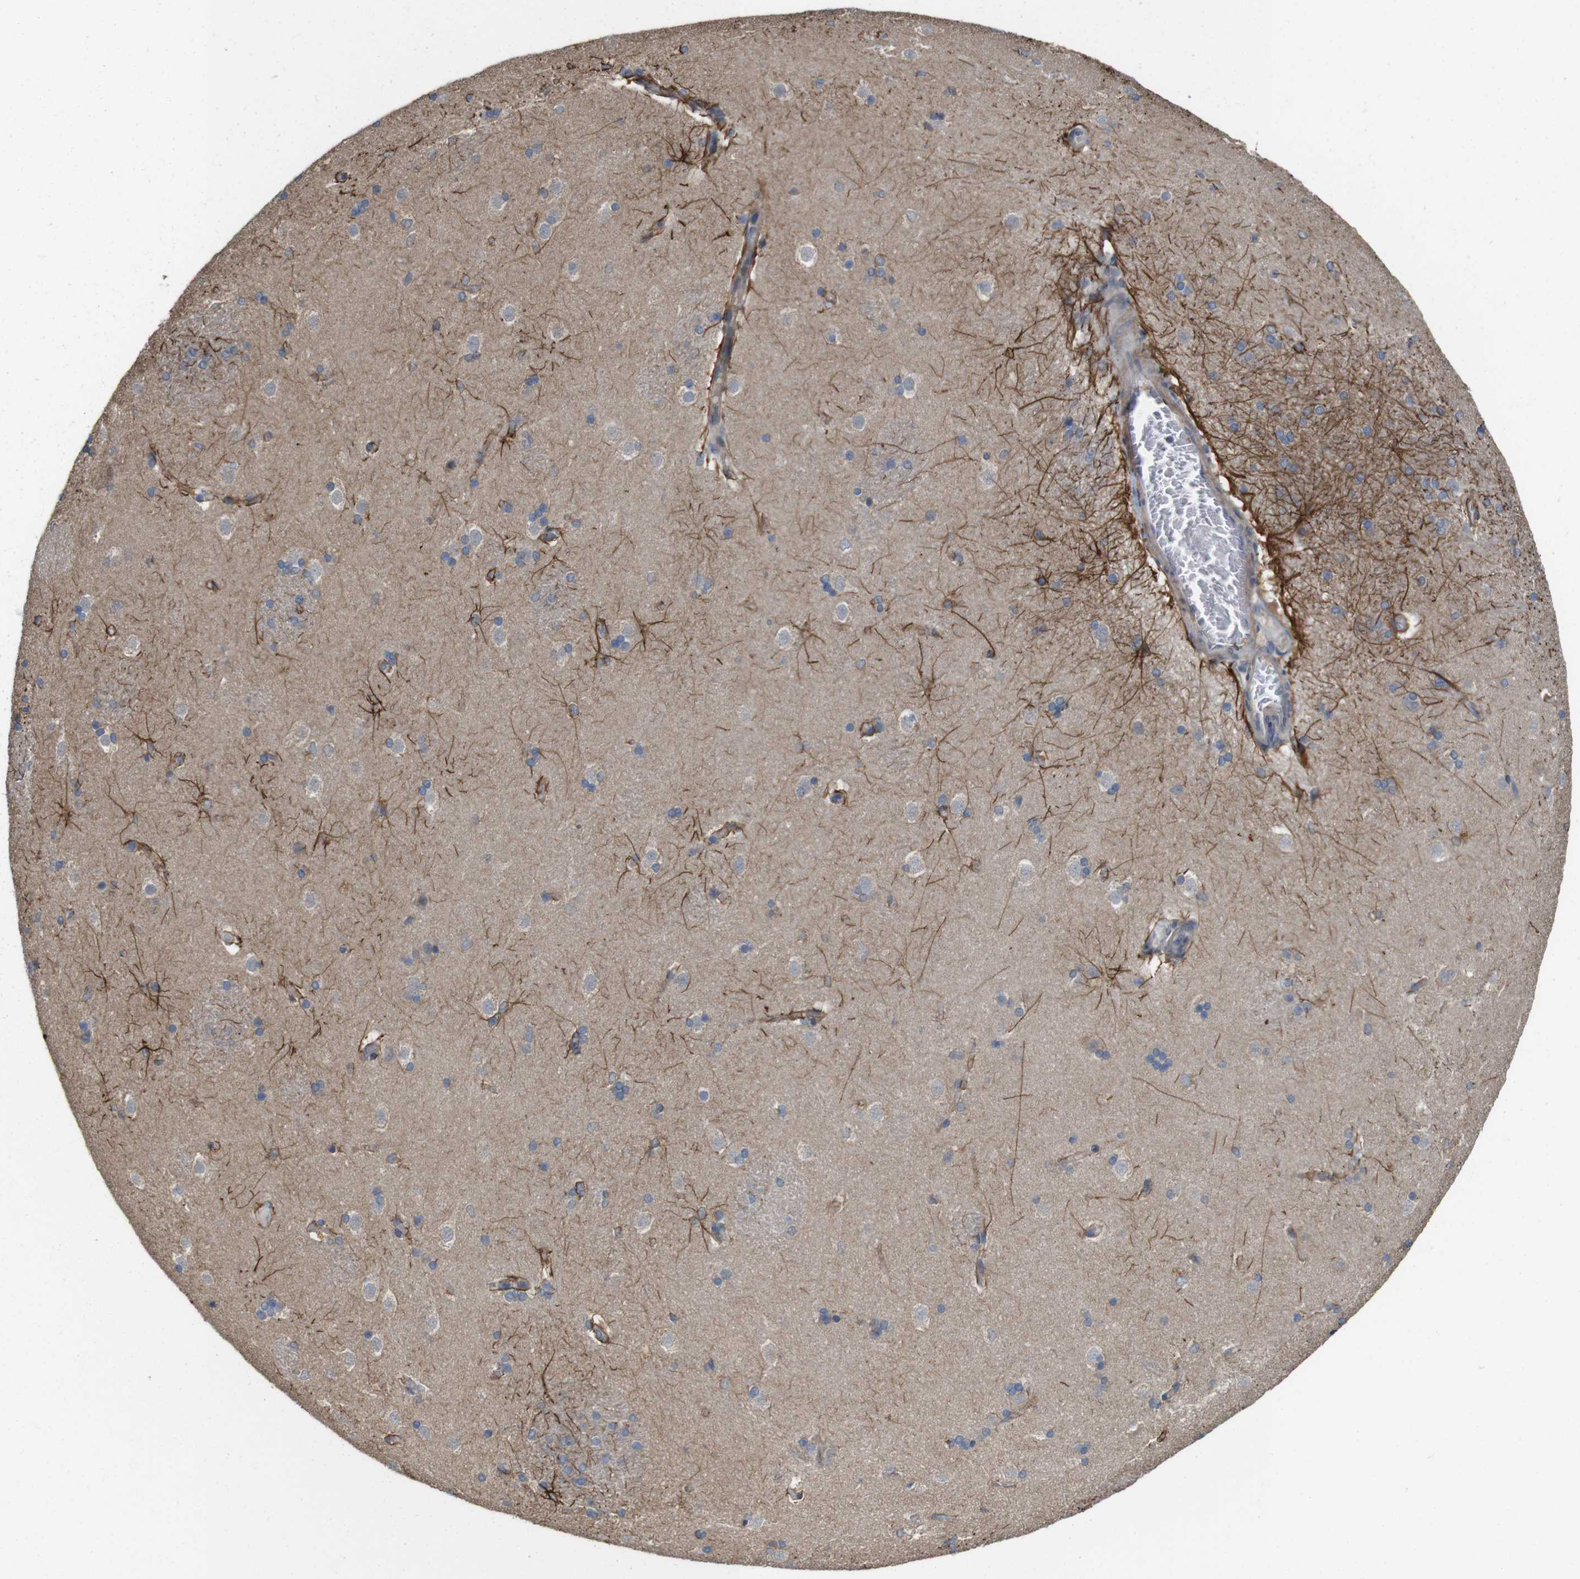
{"staining": {"intensity": "strong", "quantity": "<25%", "location": "cytoplasmic/membranous"}, "tissue": "caudate", "cell_type": "Glial cells", "image_type": "normal", "snomed": [{"axis": "morphology", "description": "Normal tissue, NOS"}, {"axis": "topography", "description": "Lateral ventricle wall"}], "caption": "Immunohistochemical staining of benign caudate displays strong cytoplasmic/membranous protein positivity in about <25% of glial cells.", "gene": "CDC34", "patient": {"sex": "female", "age": 19}}